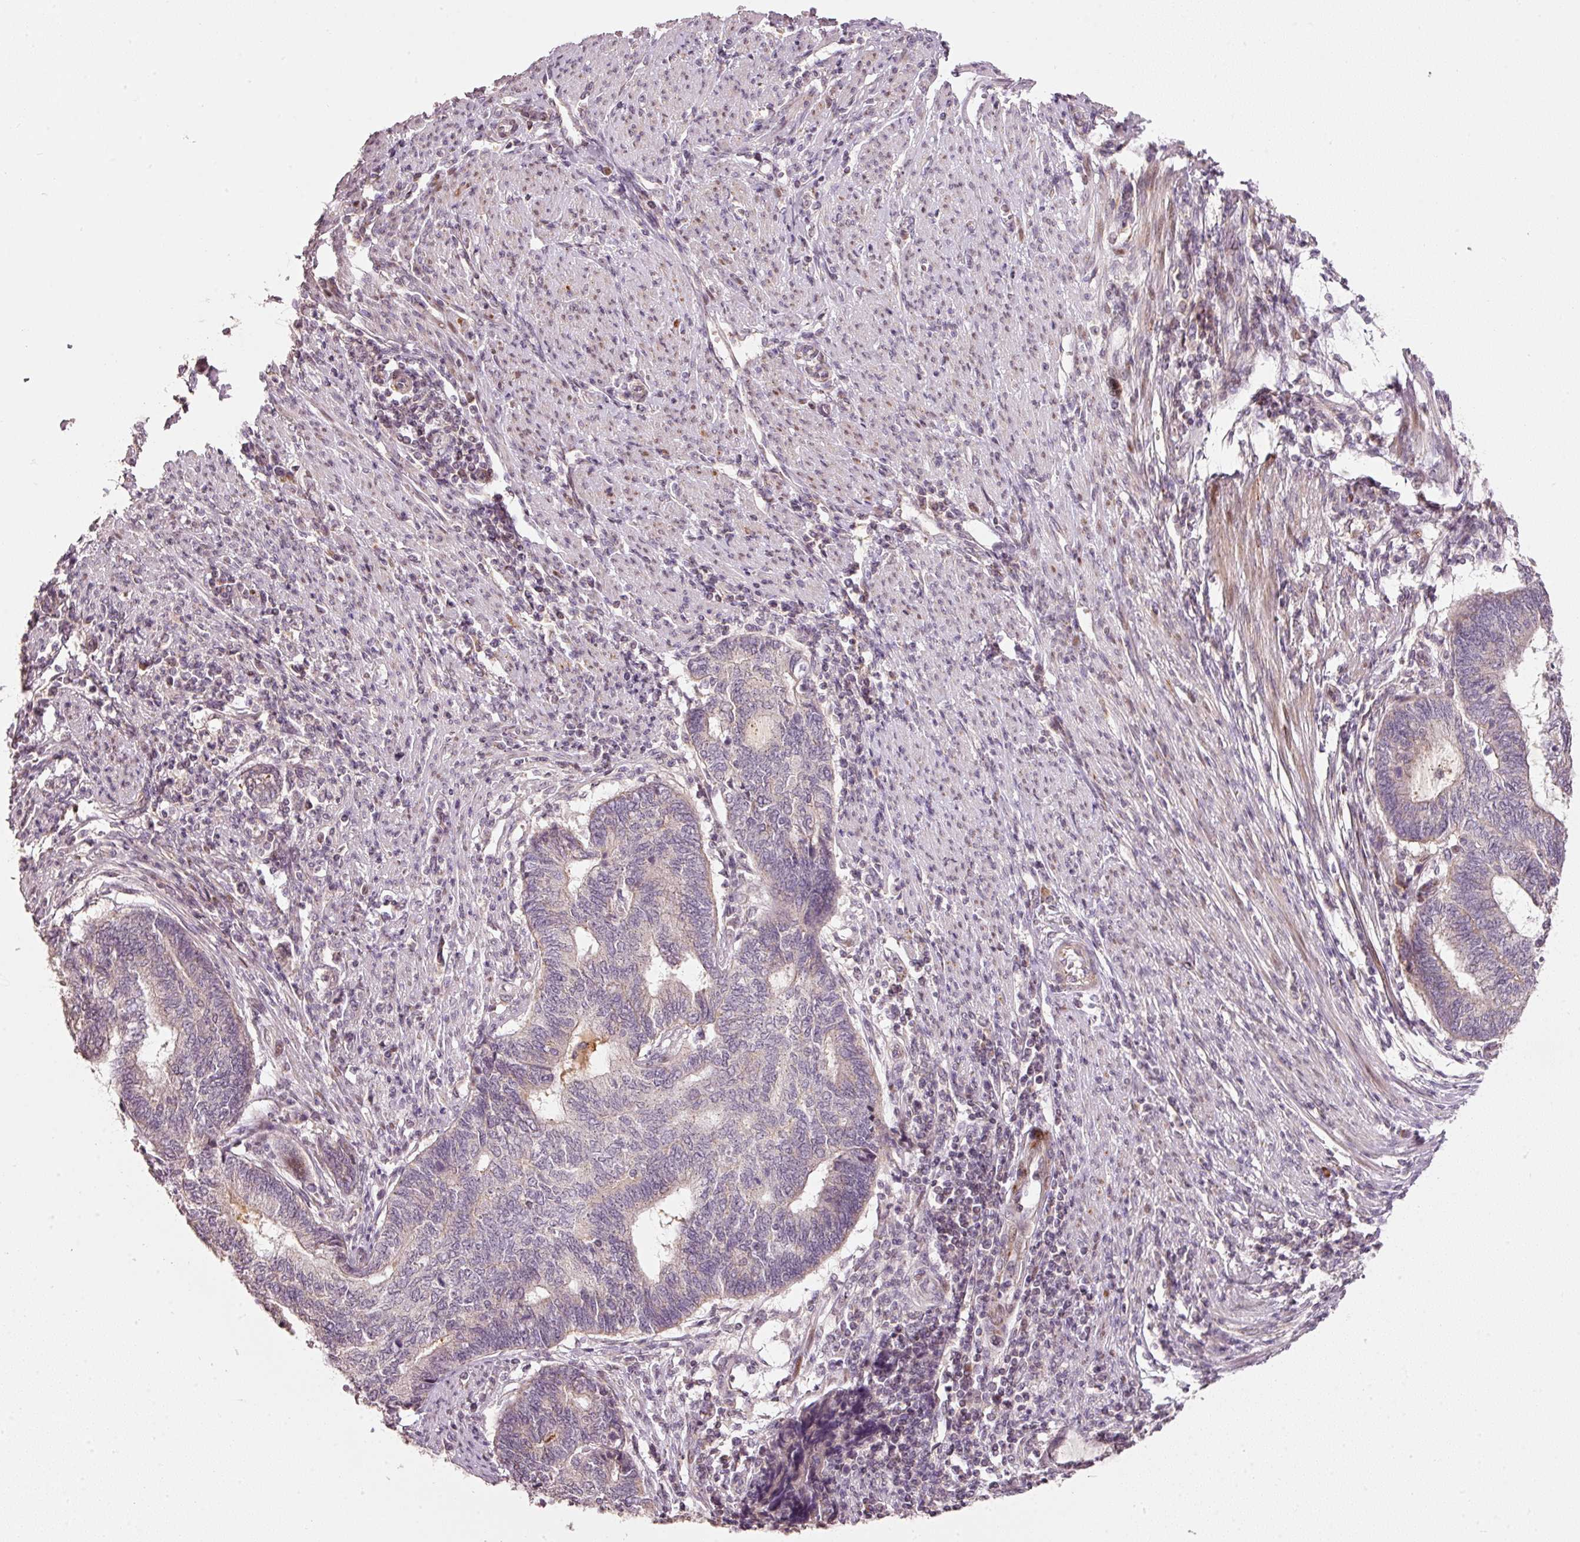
{"staining": {"intensity": "negative", "quantity": "none", "location": "none"}, "tissue": "endometrial cancer", "cell_type": "Tumor cells", "image_type": "cancer", "snomed": [{"axis": "morphology", "description": "Adenocarcinoma, NOS"}, {"axis": "topography", "description": "Uterus"}, {"axis": "topography", "description": "Endometrium"}], "caption": "The immunohistochemistry histopathology image has no significant staining in tumor cells of adenocarcinoma (endometrial) tissue.", "gene": "TOB2", "patient": {"sex": "female", "age": 70}}